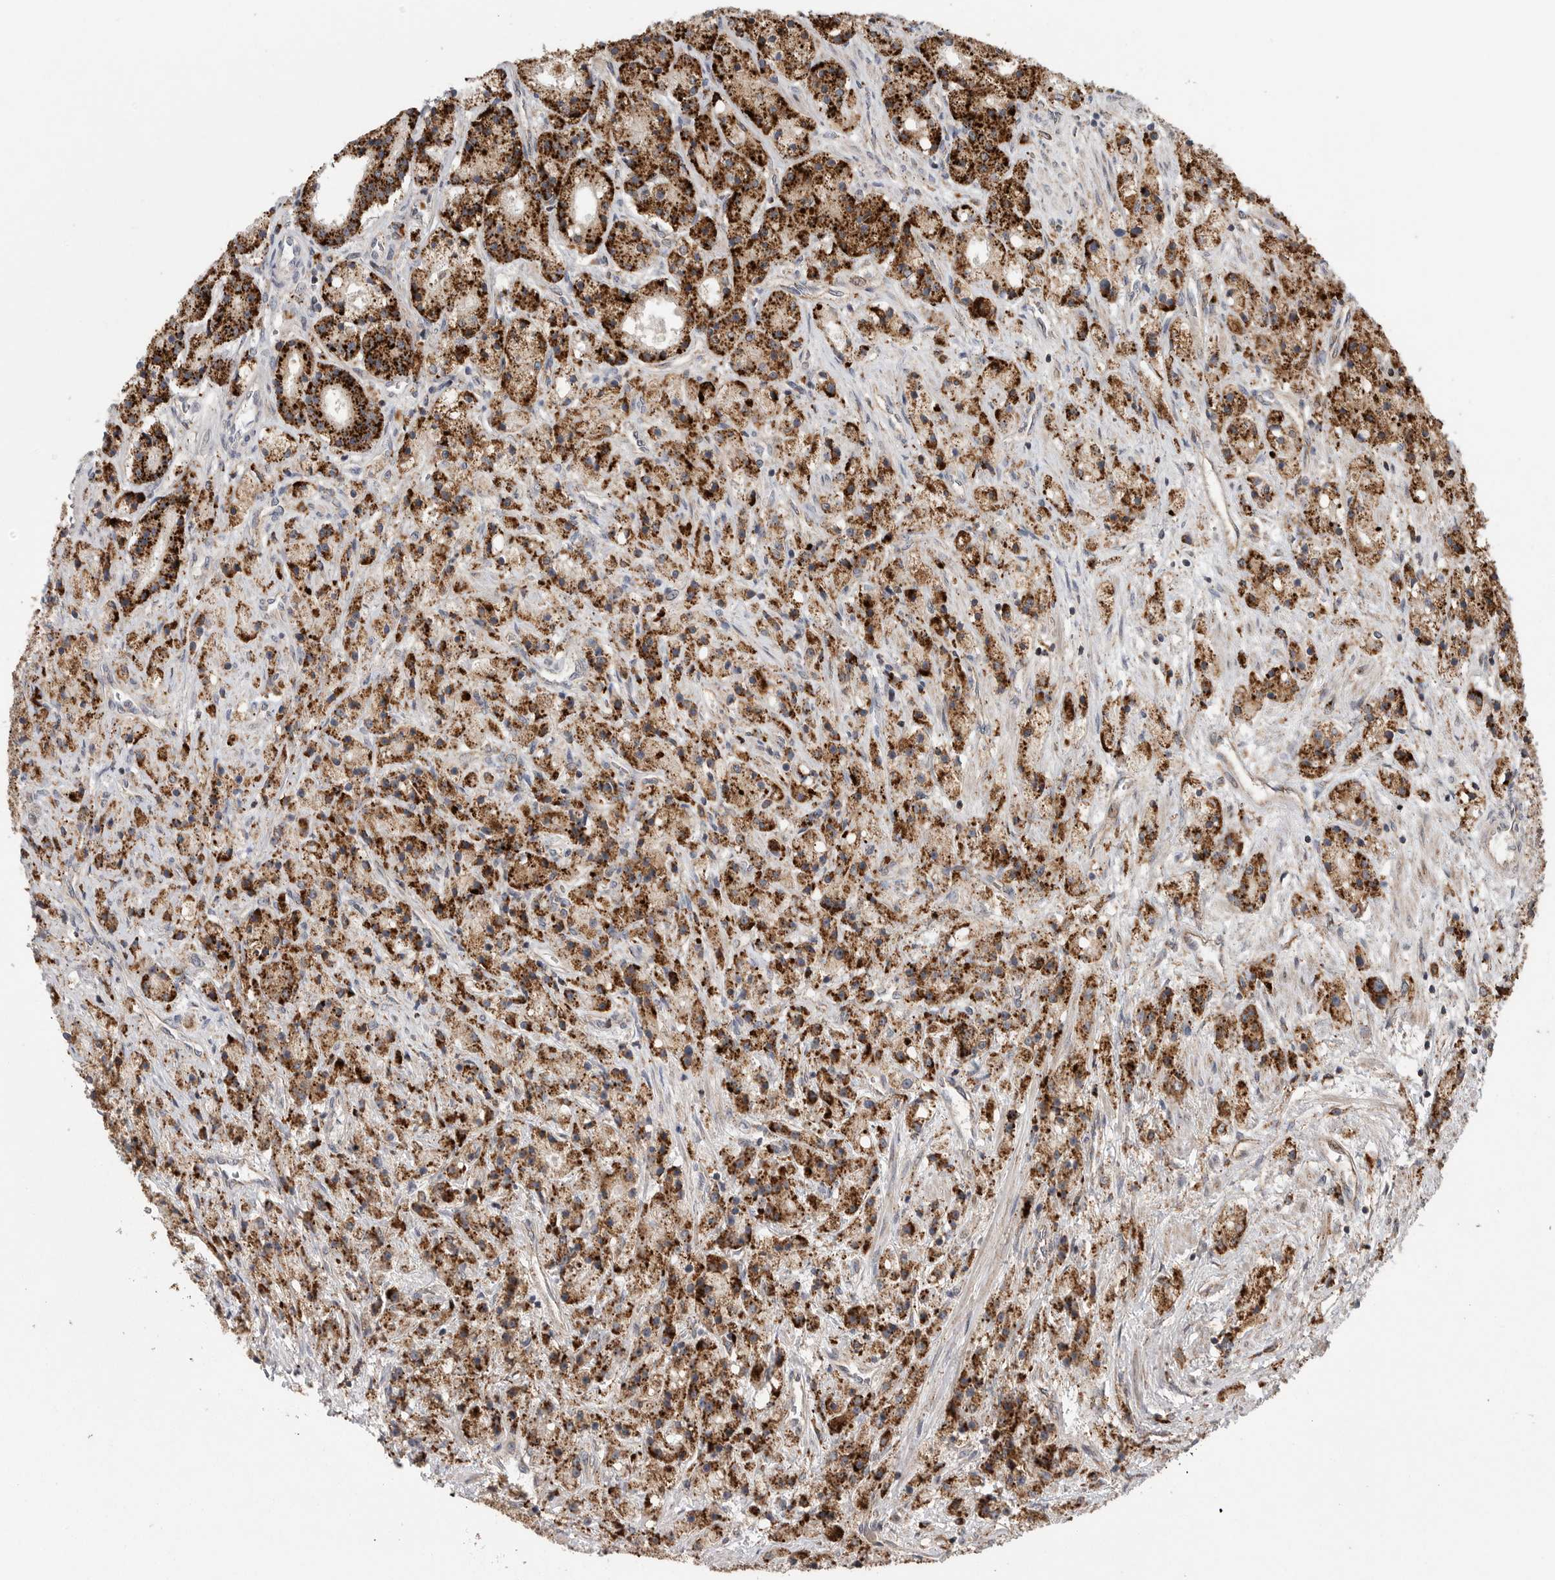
{"staining": {"intensity": "strong", "quantity": ">75%", "location": "cytoplasmic/membranous"}, "tissue": "prostate cancer", "cell_type": "Tumor cells", "image_type": "cancer", "snomed": [{"axis": "morphology", "description": "Adenocarcinoma, High grade"}, {"axis": "topography", "description": "Prostate"}], "caption": "Prostate cancer tissue shows strong cytoplasmic/membranous expression in approximately >75% of tumor cells", "gene": "GALNS", "patient": {"sex": "male", "age": 60}}